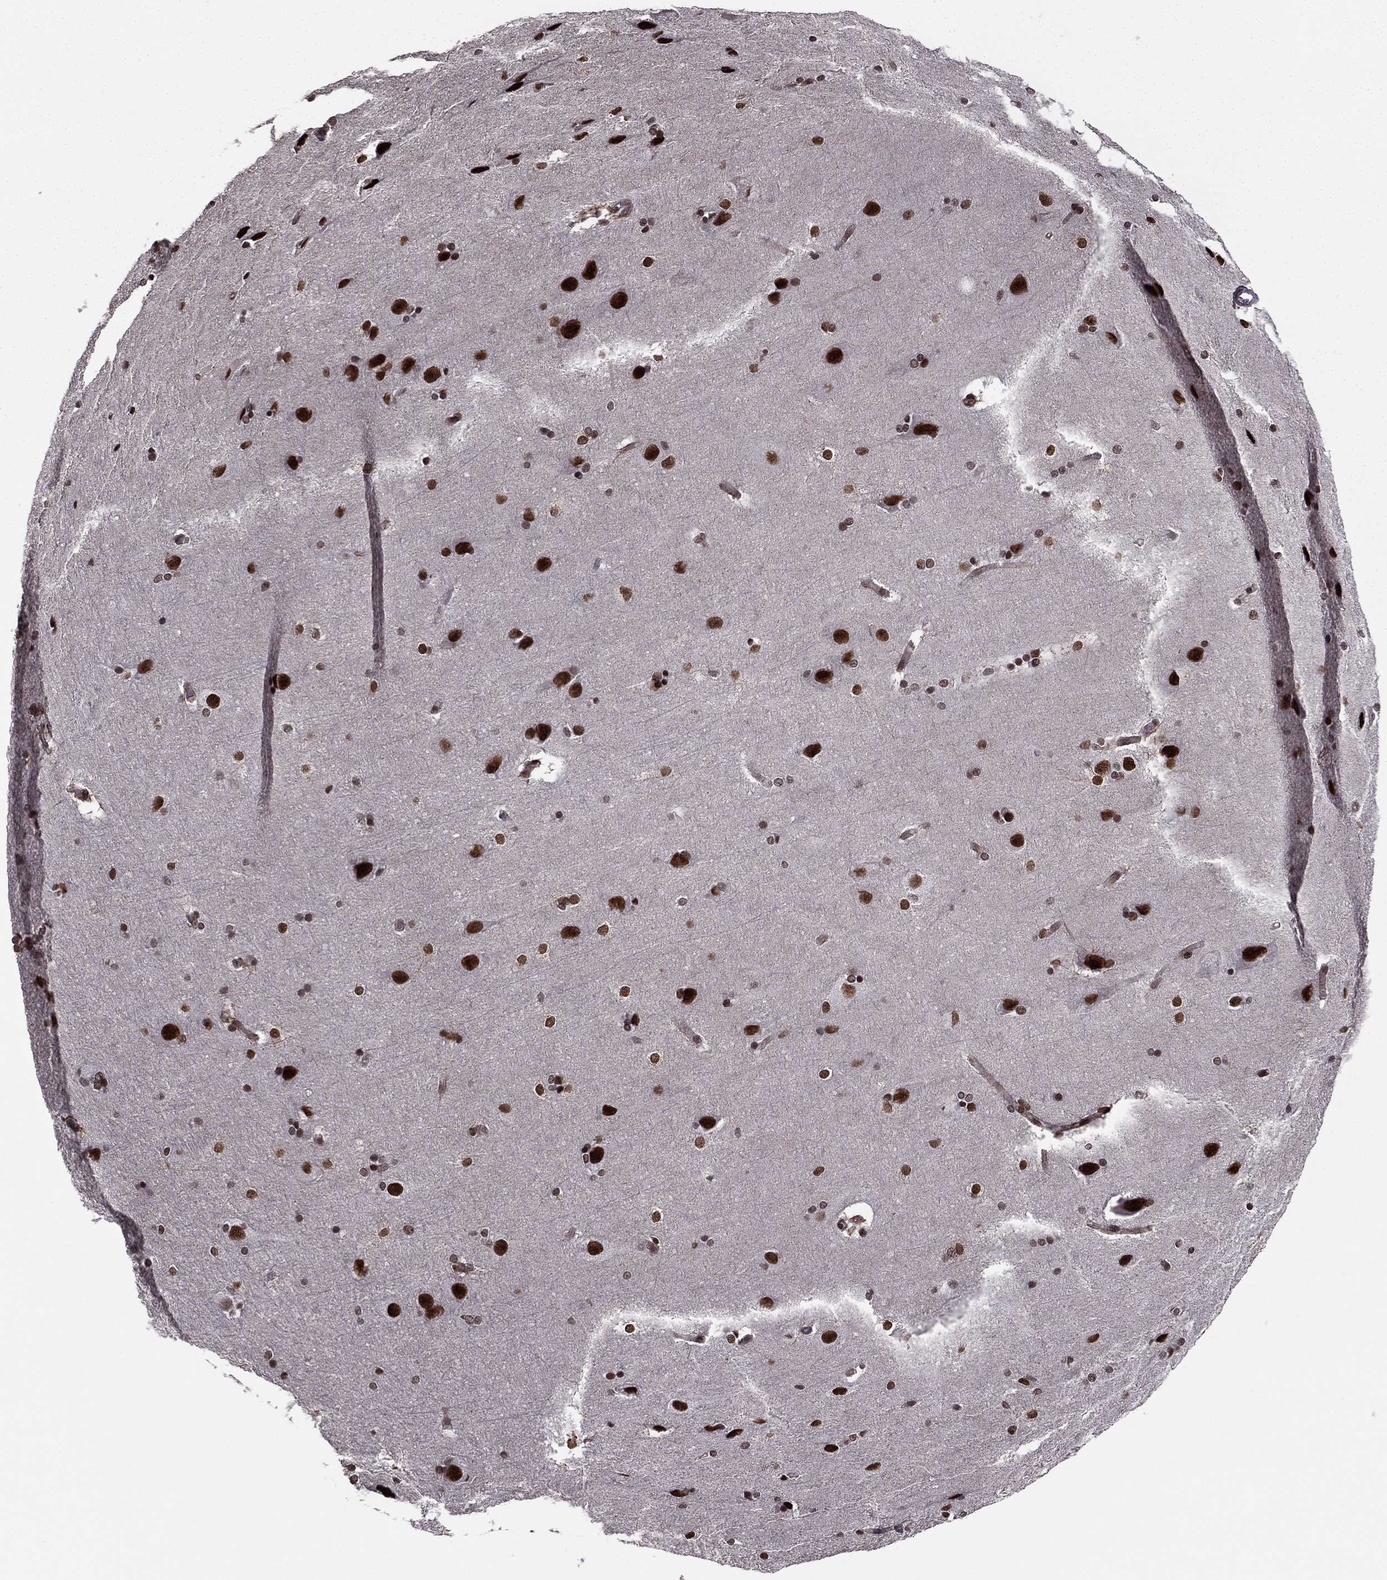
{"staining": {"intensity": "moderate", "quantity": "<25%", "location": "nuclear"}, "tissue": "hippocampus", "cell_type": "Glial cells", "image_type": "normal", "snomed": [{"axis": "morphology", "description": "Normal tissue, NOS"}, {"axis": "topography", "description": "Cerebral cortex"}, {"axis": "topography", "description": "Hippocampus"}], "caption": "IHC image of normal hippocampus: human hippocampus stained using immunohistochemistry (IHC) displays low levels of moderate protein expression localized specifically in the nuclear of glial cells, appearing as a nuclear brown color.", "gene": "RARB", "patient": {"sex": "female", "age": 19}}